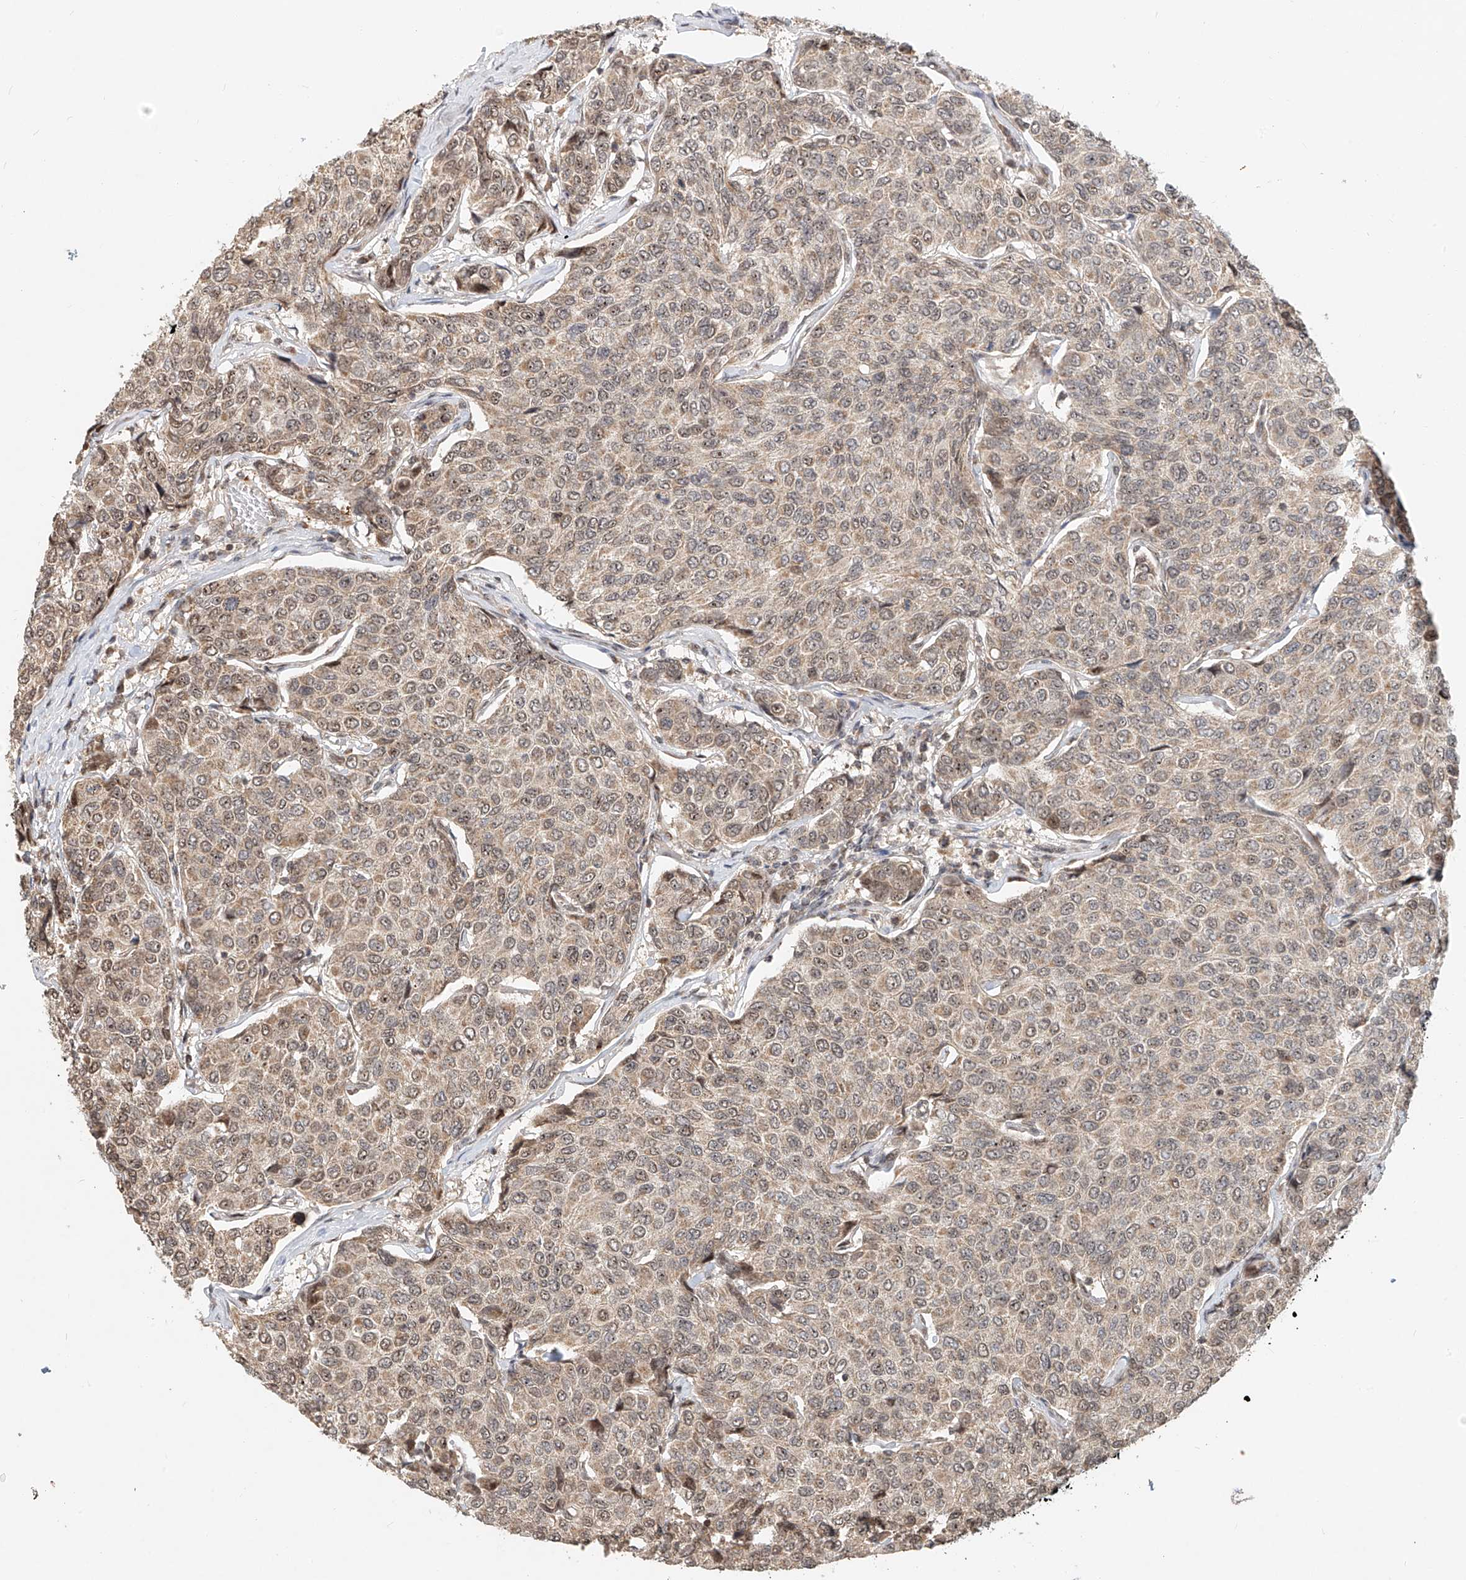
{"staining": {"intensity": "weak", "quantity": "<25%", "location": "nuclear"}, "tissue": "breast cancer", "cell_type": "Tumor cells", "image_type": "cancer", "snomed": [{"axis": "morphology", "description": "Duct carcinoma"}, {"axis": "topography", "description": "Breast"}], "caption": "Intraductal carcinoma (breast) was stained to show a protein in brown. There is no significant expression in tumor cells. (DAB immunohistochemistry (IHC) visualized using brightfield microscopy, high magnification).", "gene": "SYTL3", "patient": {"sex": "female", "age": 55}}